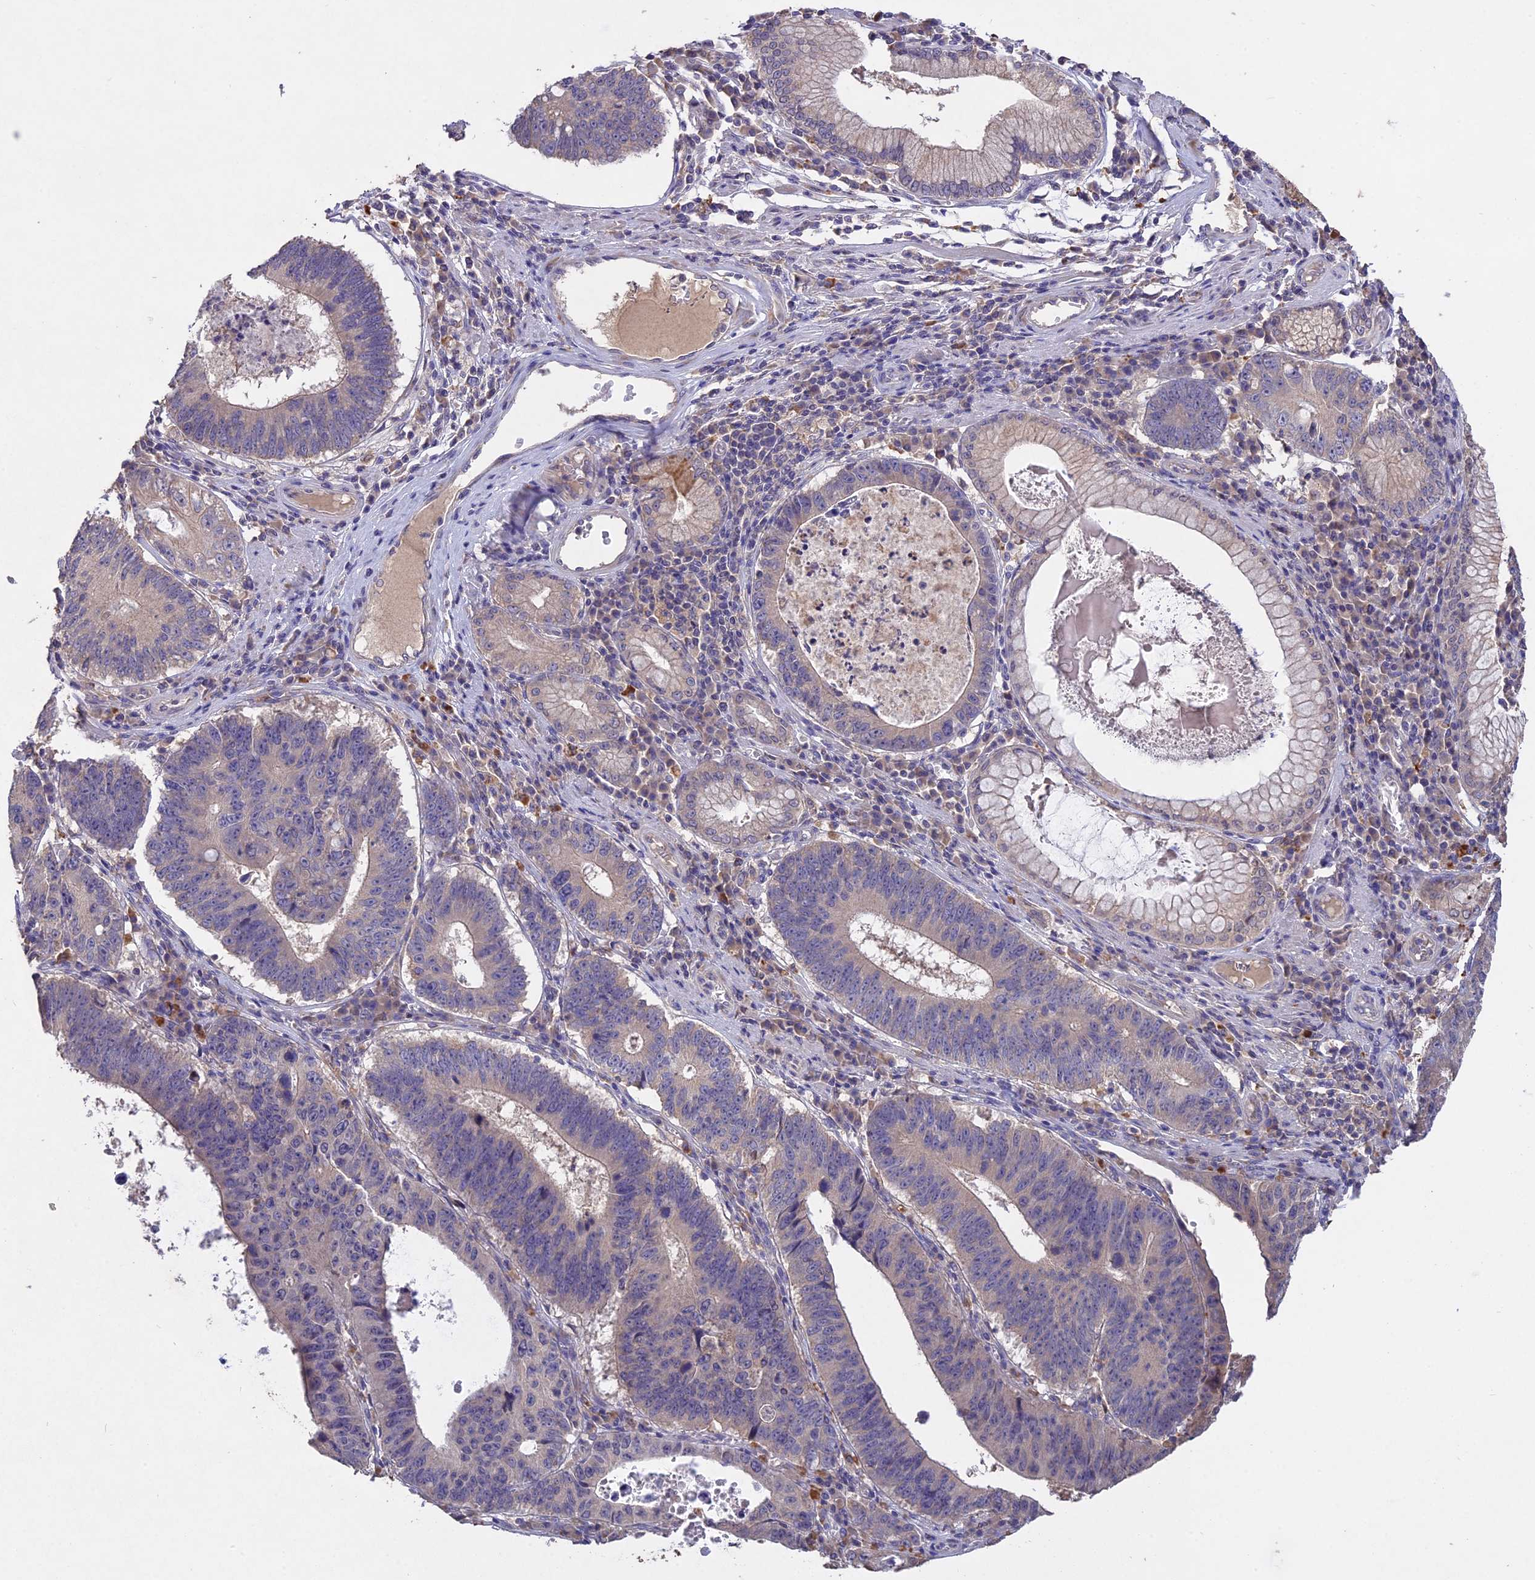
{"staining": {"intensity": "negative", "quantity": "none", "location": "none"}, "tissue": "stomach cancer", "cell_type": "Tumor cells", "image_type": "cancer", "snomed": [{"axis": "morphology", "description": "Adenocarcinoma, NOS"}, {"axis": "topography", "description": "Stomach"}], "caption": "This is an IHC image of human stomach cancer (adenocarcinoma). There is no expression in tumor cells.", "gene": "SLC26A4", "patient": {"sex": "male", "age": 59}}